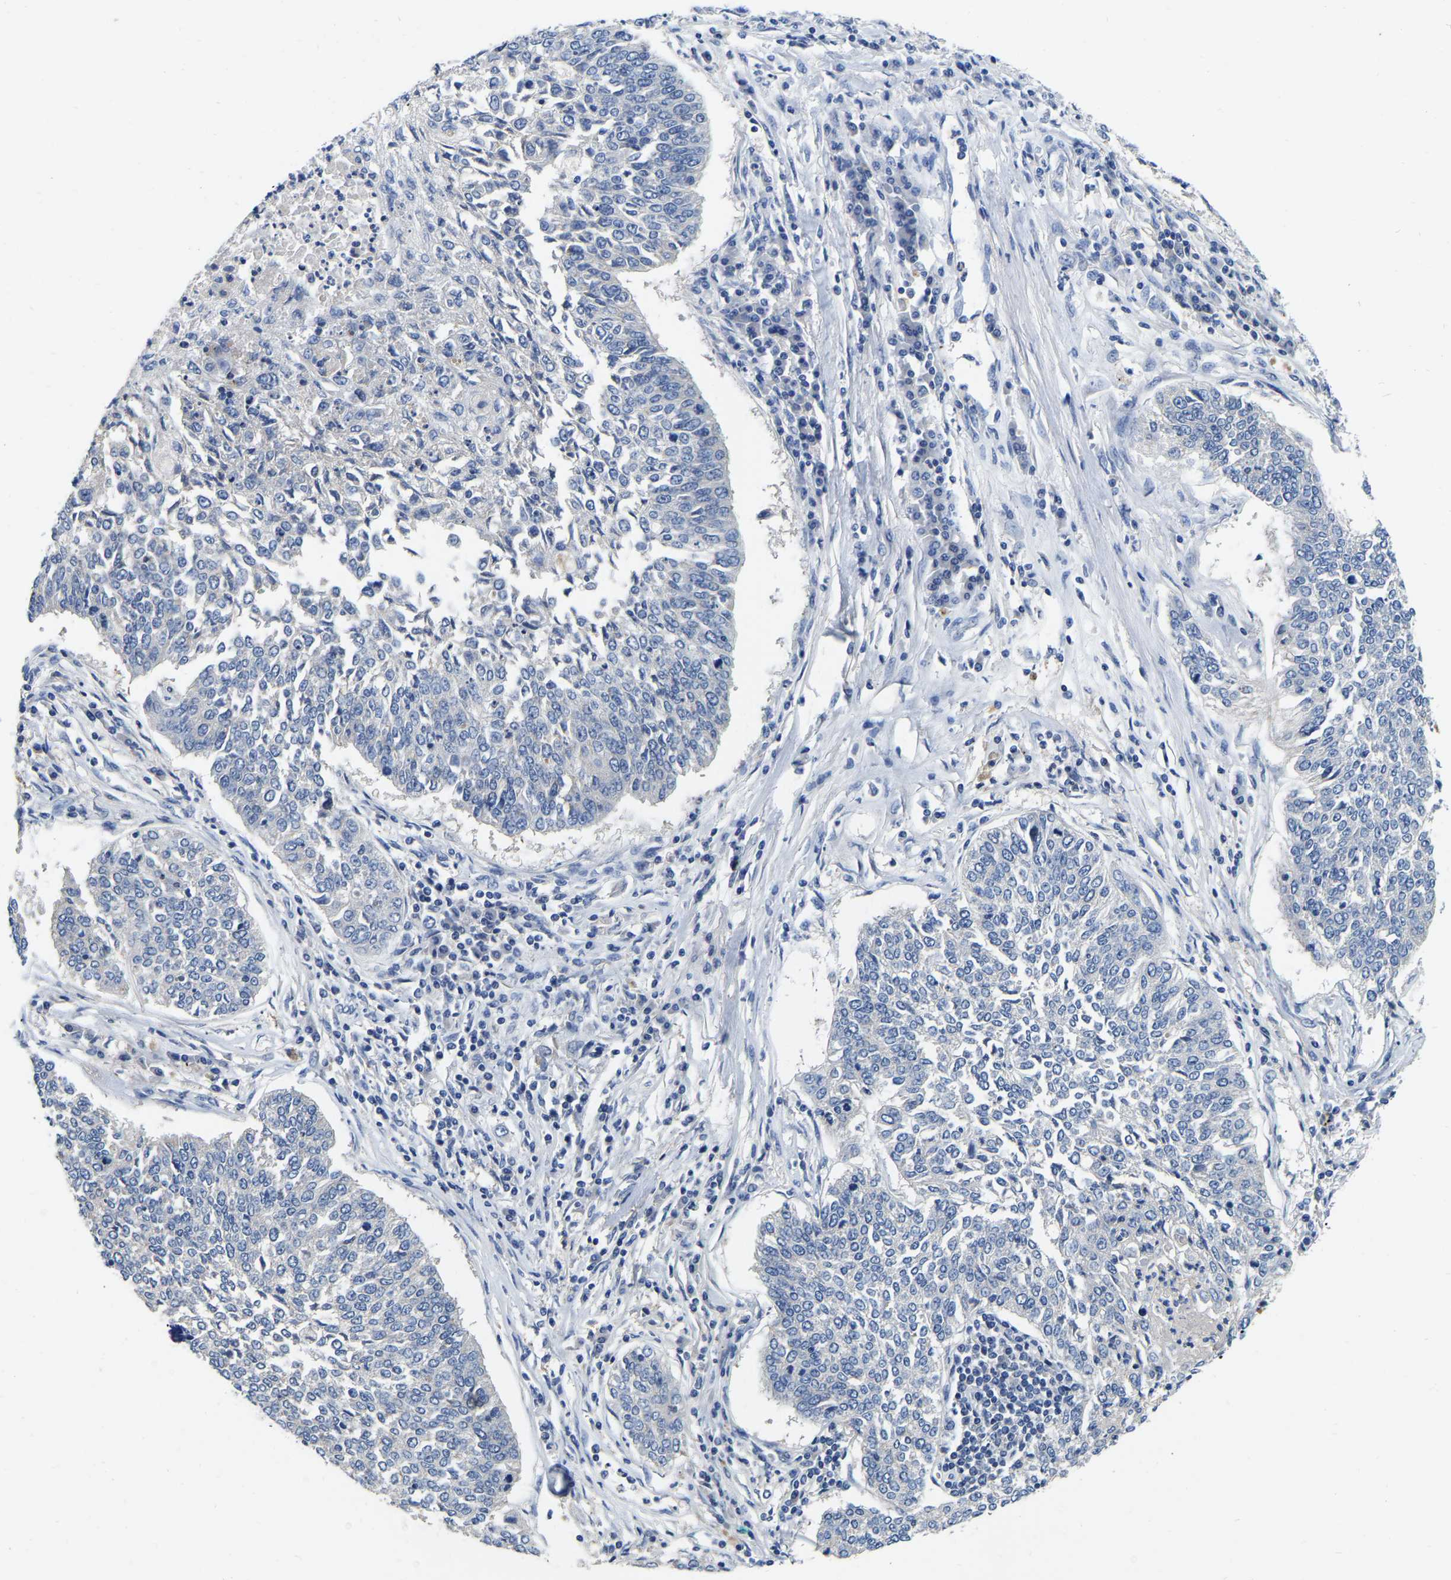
{"staining": {"intensity": "negative", "quantity": "none", "location": "none"}, "tissue": "lung cancer", "cell_type": "Tumor cells", "image_type": "cancer", "snomed": [{"axis": "morphology", "description": "Normal tissue, NOS"}, {"axis": "morphology", "description": "Squamous cell carcinoma, NOS"}, {"axis": "topography", "description": "Cartilage tissue"}, {"axis": "topography", "description": "Bronchus"}, {"axis": "topography", "description": "Lung"}], "caption": "A high-resolution image shows immunohistochemistry (IHC) staining of lung cancer (squamous cell carcinoma), which displays no significant positivity in tumor cells.", "gene": "RAB27B", "patient": {"sex": "female", "age": 49}}